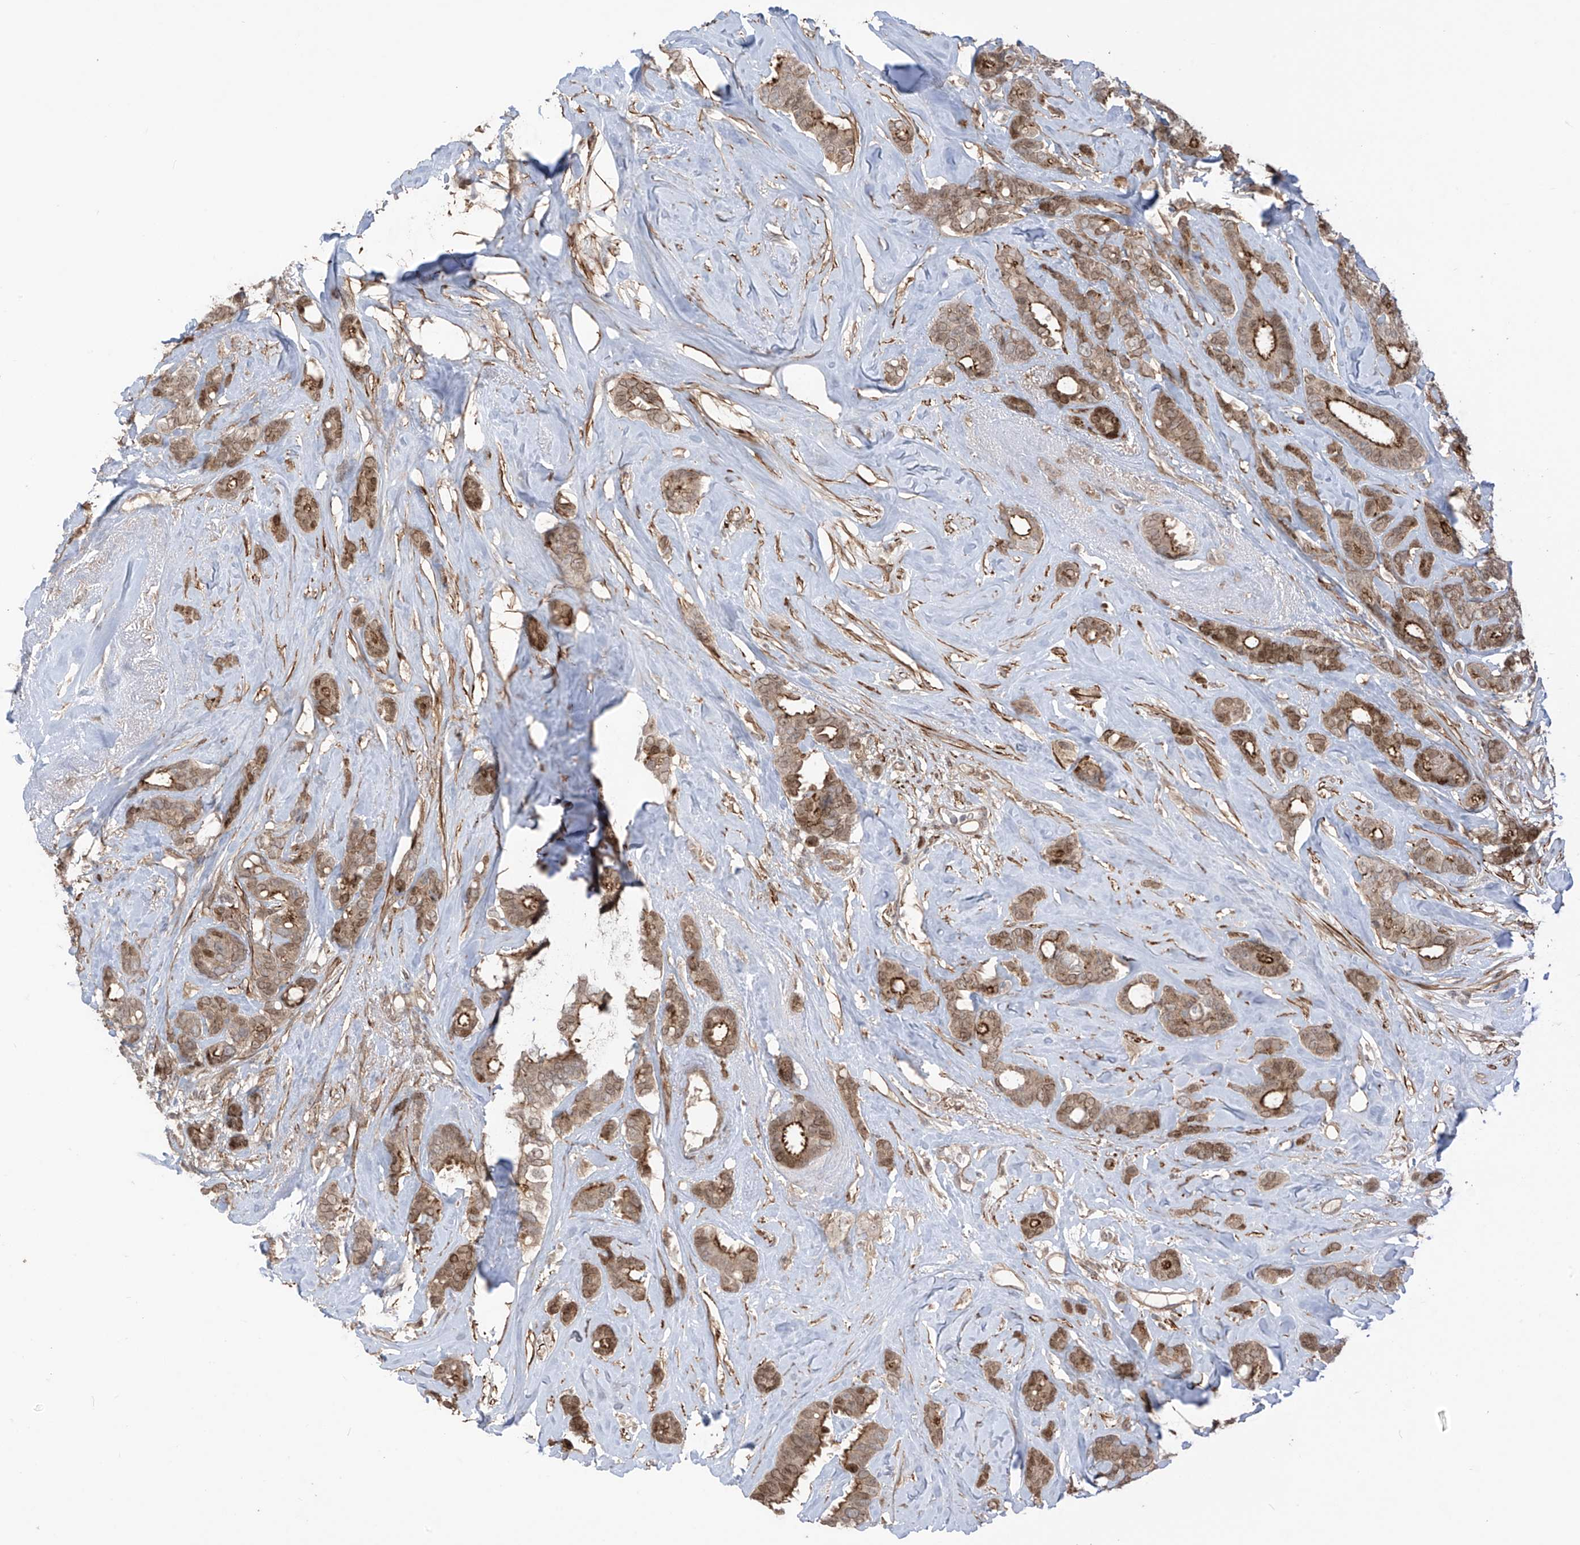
{"staining": {"intensity": "moderate", "quantity": ">75%", "location": "cytoplasmic/membranous,nuclear"}, "tissue": "breast cancer", "cell_type": "Tumor cells", "image_type": "cancer", "snomed": [{"axis": "morphology", "description": "Duct carcinoma"}, {"axis": "topography", "description": "Breast"}], "caption": "Immunohistochemical staining of breast cancer (invasive ductal carcinoma) shows medium levels of moderate cytoplasmic/membranous and nuclear protein staining in about >75% of tumor cells. The staining is performed using DAB brown chromogen to label protein expression. The nuclei are counter-stained blue using hematoxylin.", "gene": "LRRC74A", "patient": {"sex": "female", "age": 87}}